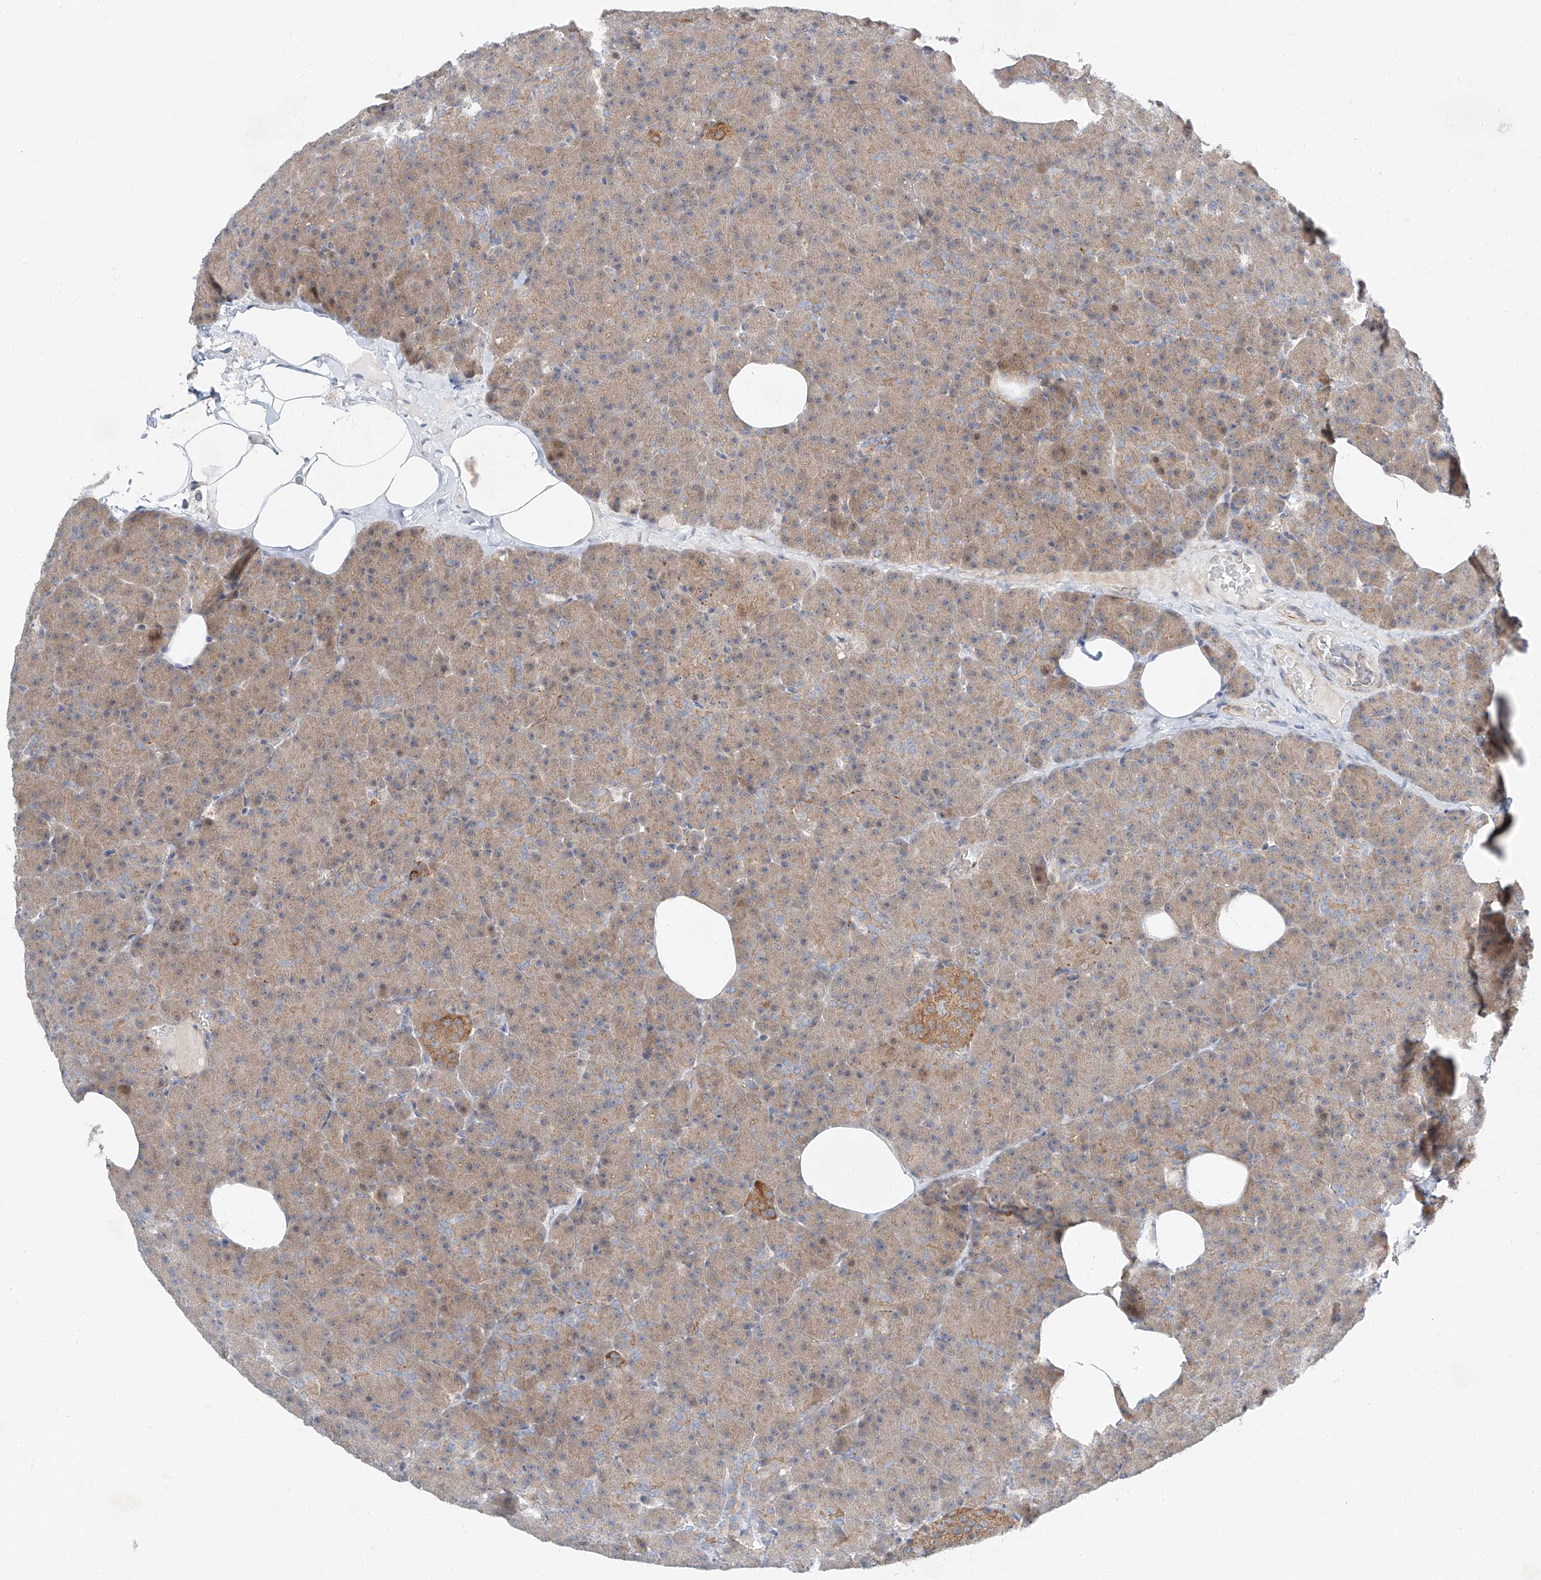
{"staining": {"intensity": "weak", "quantity": "25%-75%", "location": "cytoplasmic/membranous"}, "tissue": "pancreas", "cell_type": "Exocrine glandular cells", "image_type": "normal", "snomed": [{"axis": "morphology", "description": "Normal tissue, NOS"}, {"axis": "morphology", "description": "Carcinoid, malignant, NOS"}, {"axis": "topography", "description": "Pancreas"}], "caption": "A brown stain highlights weak cytoplasmic/membranous positivity of a protein in exocrine glandular cells of benign human pancreas. (DAB IHC, brown staining for protein, blue staining for nuclei).", "gene": "CLDND1", "patient": {"sex": "female", "age": 35}}